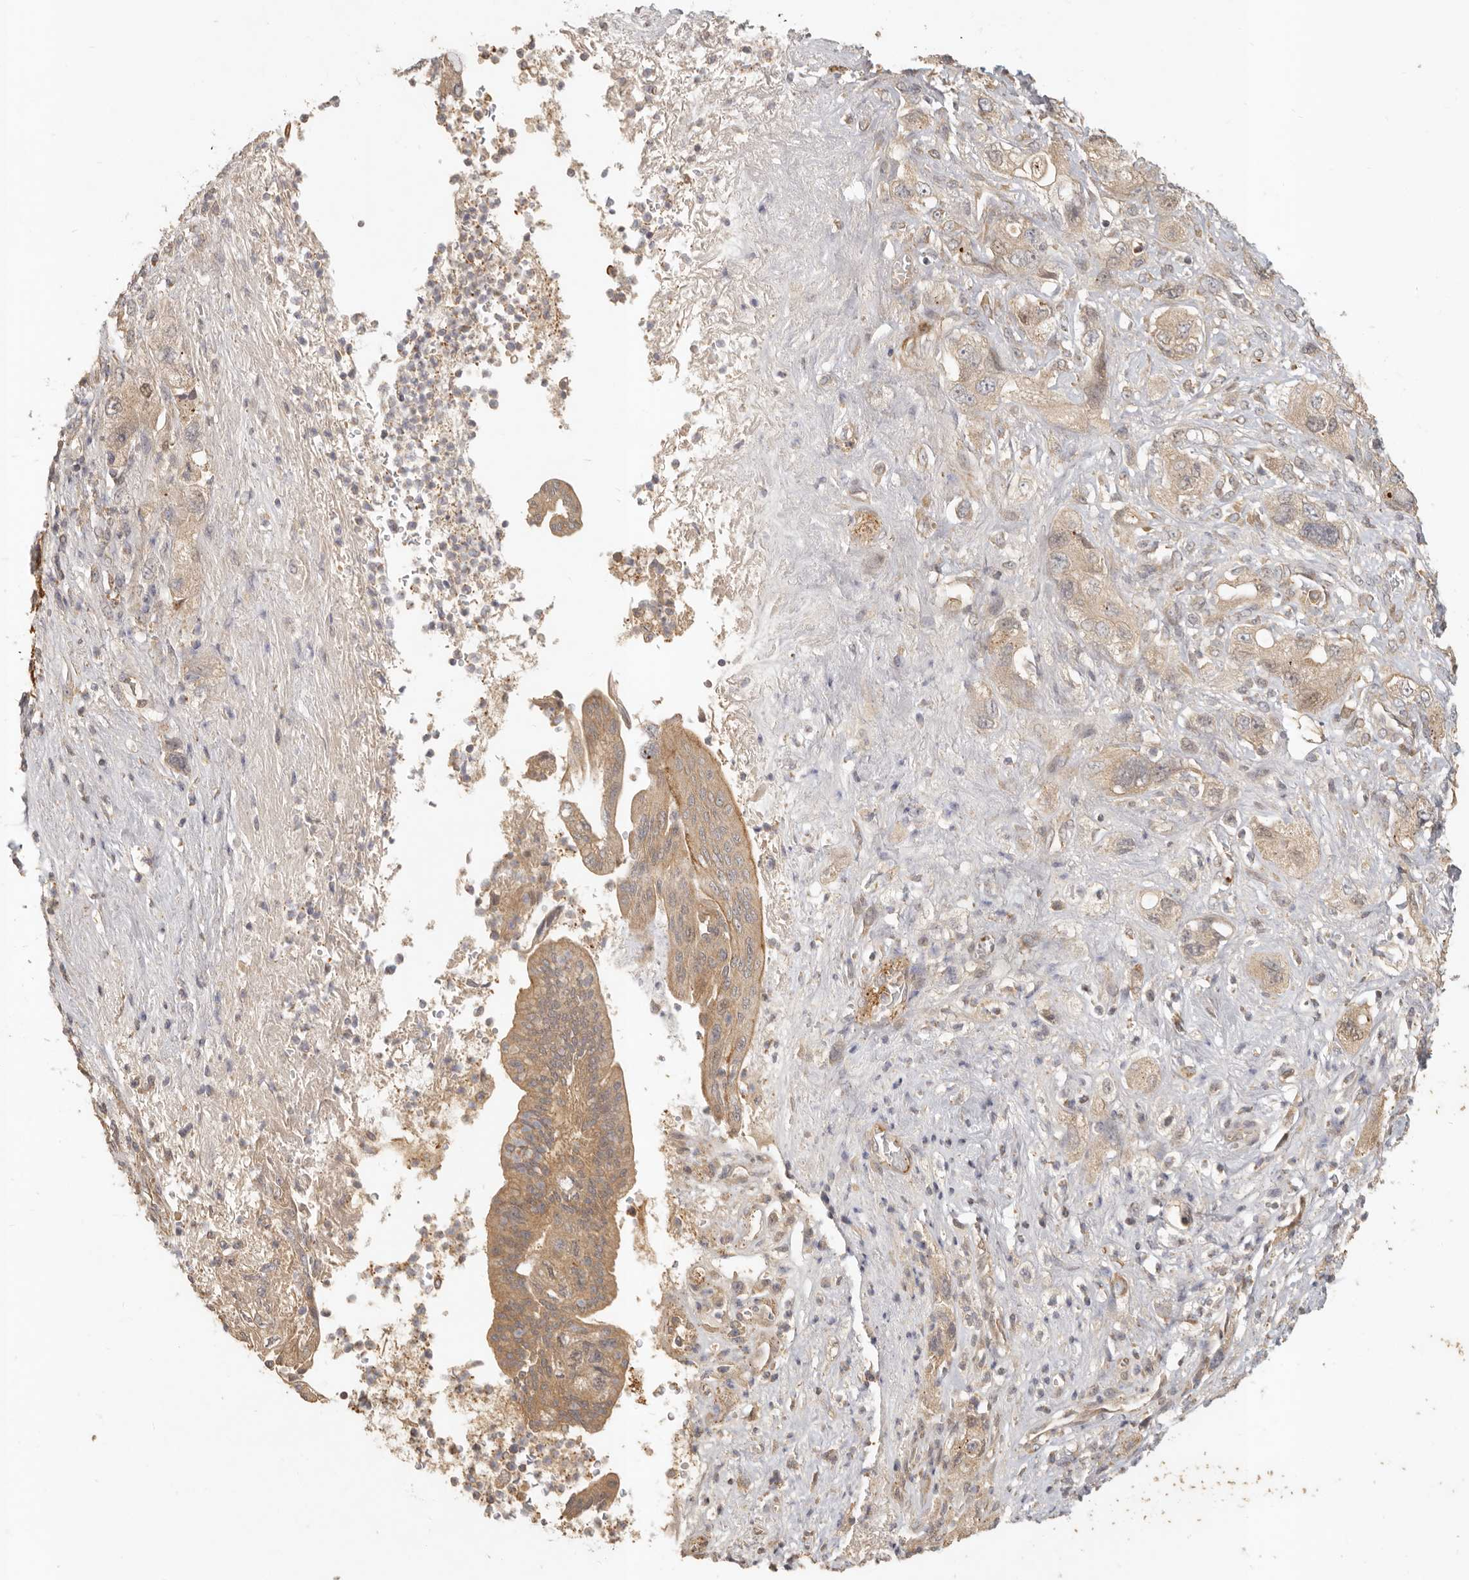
{"staining": {"intensity": "moderate", "quantity": ">75%", "location": "cytoplasmic/membranous"}, "tissue": "pancreatic cancer", "cell_type": "Tumor cells", "image_type": "cancer", "snomed": [{"axis": "morphology", "description": "Adenocarcinoma, NOS"}, {"axis": "topography", "description": "Pancreas"}], "caption": "Human pancreatic adenocarcinoma stained with a brown dye reveals moderate cytoplasmic/membranous positive positivity in approximately >75% of tumor cells.", "gene": "VIPR1", "patient": {"sex": "female", "age": 73}}